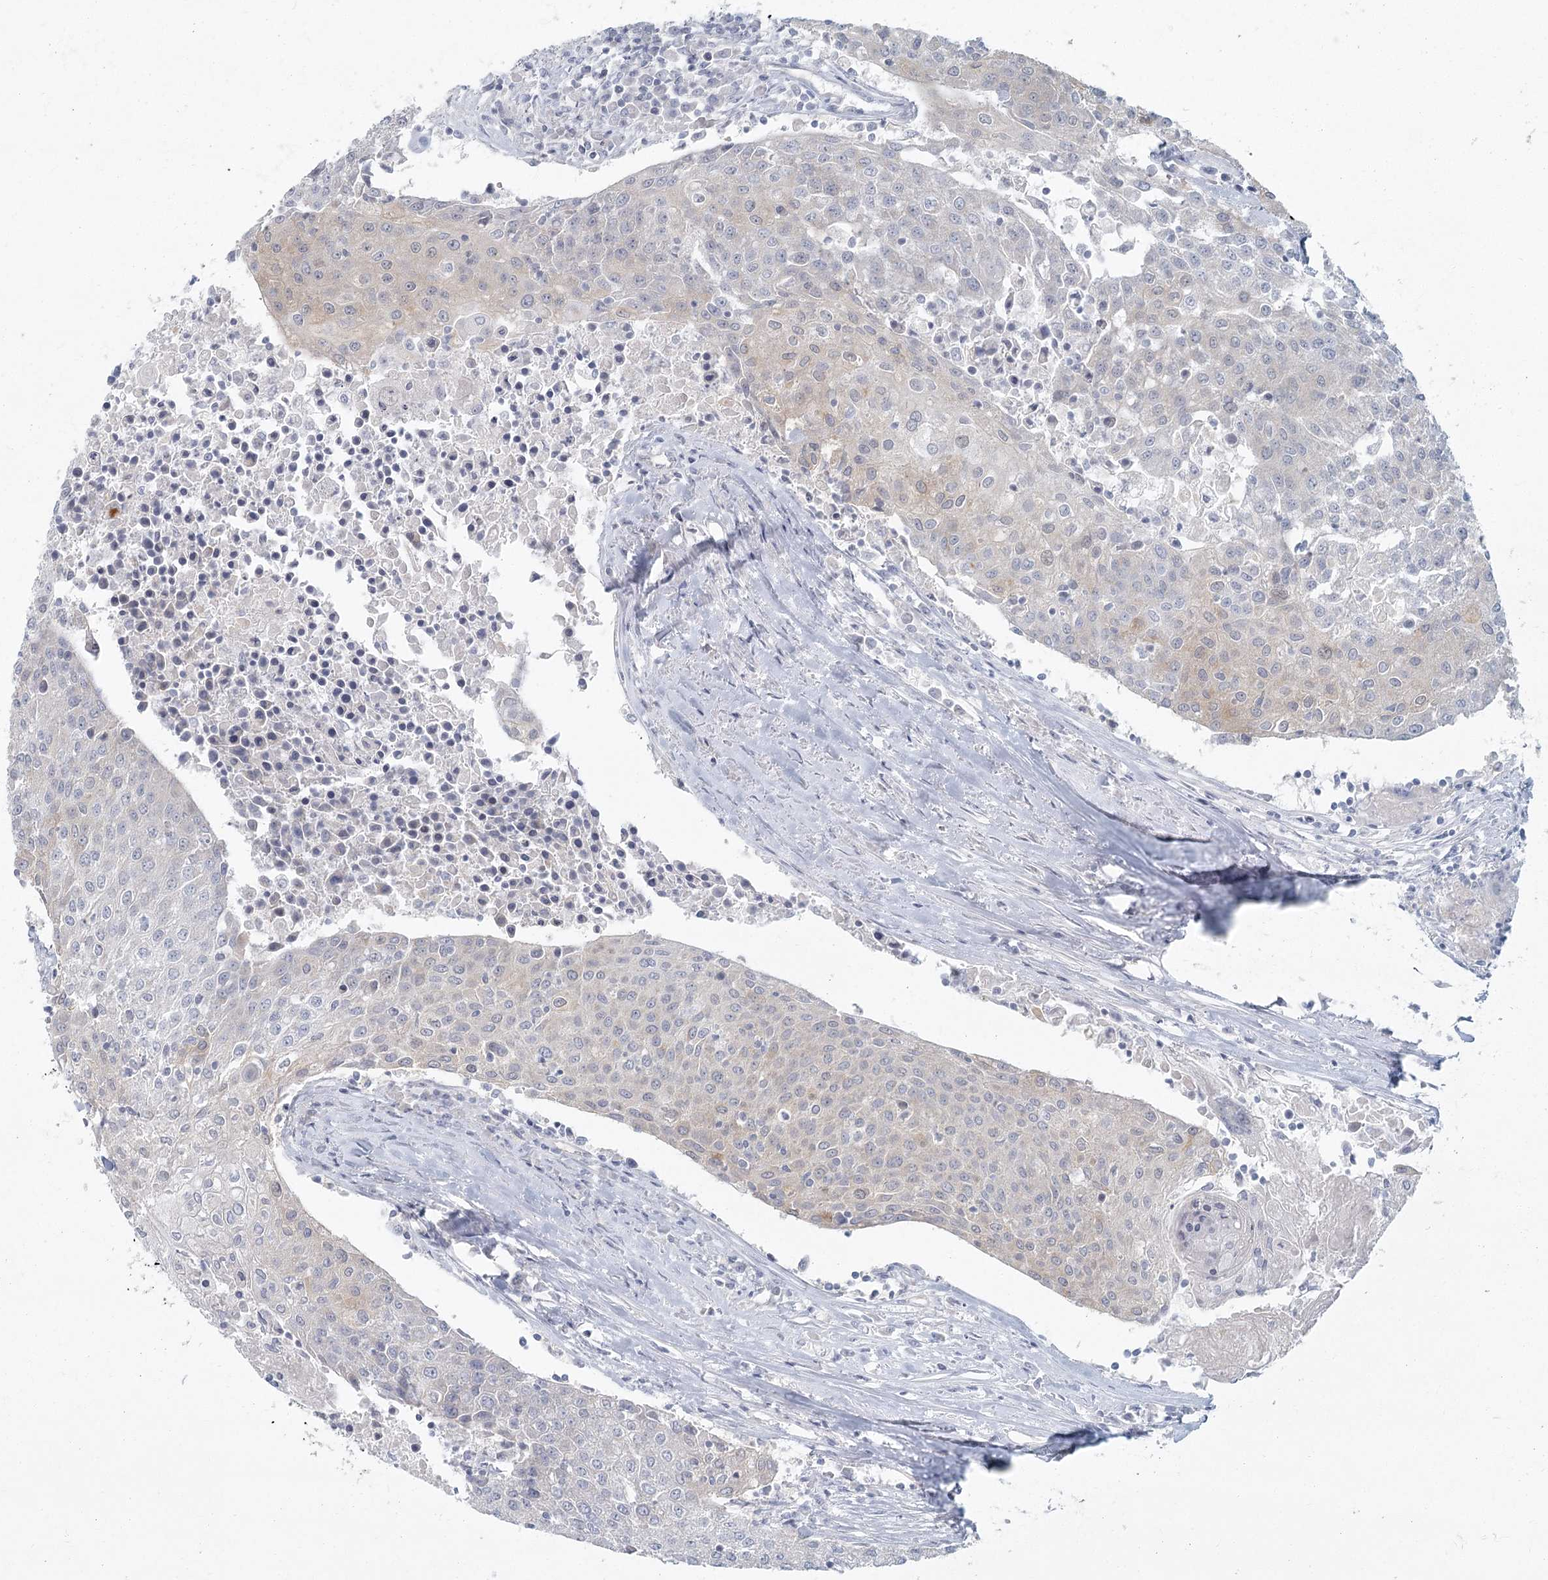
{"staining": {"intensity": "weak", "quantity": "25%-75%", "location": "cytoplasmic/membranous"}, "tissue": "urothelial cancer", "cell_type": "Tumor cells", "image_type": "cancer", "snomed": [{"axis": "morphology", "description": "Urothelial carcinoma, High grade"}, {"axis": "topography", "description": "Urinary bladder"}], "caption": "Immunohistochemical staining of urothelial cancer displays low levels of weak cytoplasmic/membranous expression in approximately 25%-75% of tumor cells.", "gene": "FAM110C", "patient": {"sex": "female", "age": 85}}